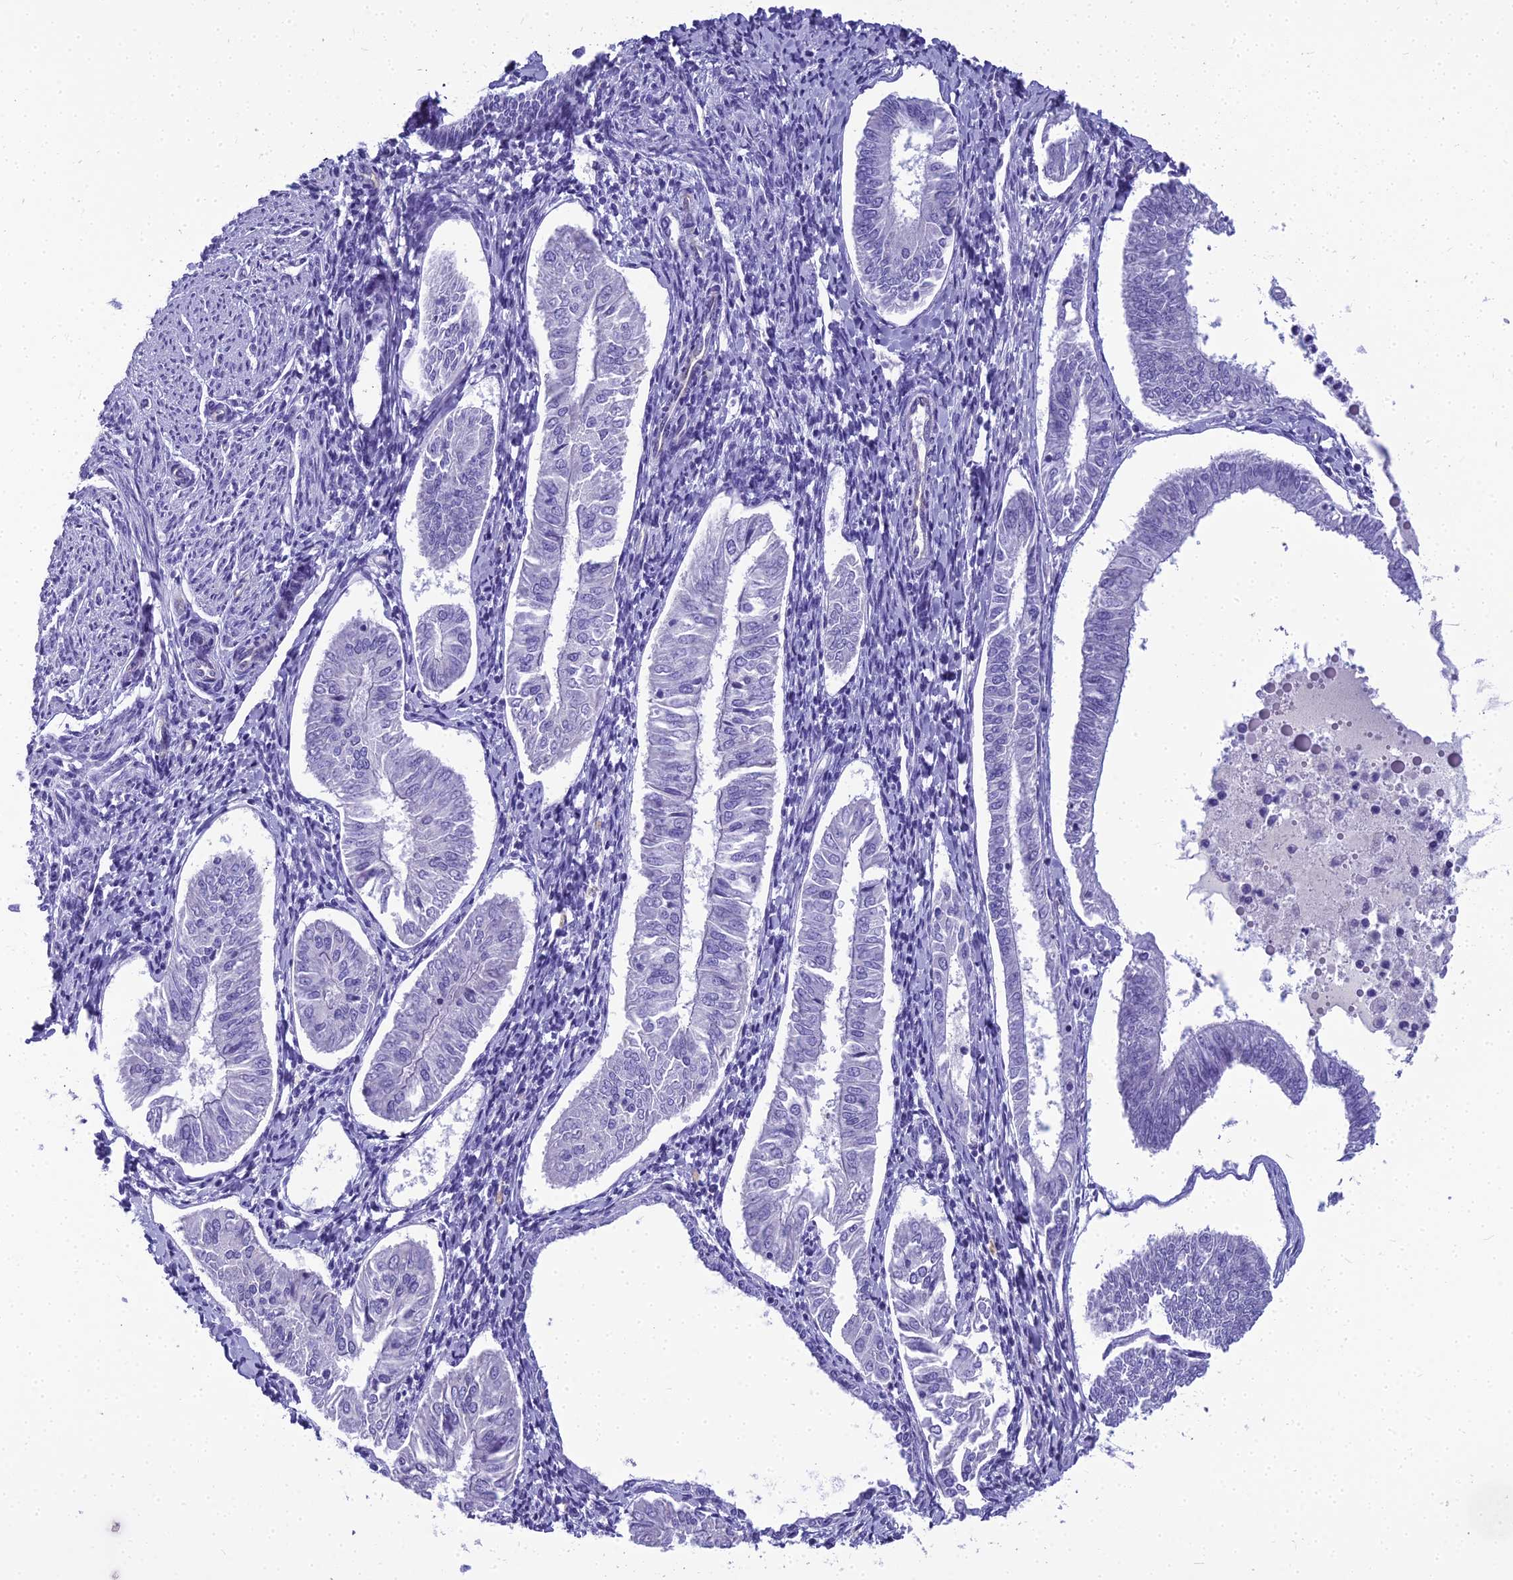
{"staining": {"intensity": "negative", "quantity": "none", "location": "none"}, "tissue": "endometrial cancer", "cell_type": "Tumor cells", "image_type": "cancer", "snomed": [{"axis": "morphology", "description": "Adenocarcinoma, NOS"}, {"axis": "topography", "description": "Endometrium"}], "caption": "Tumor cells are negative for protein expression in human endometrial cancer (adenocarcinoma).", "gene": "NINJ1", "patient": {"sex": "female", "age": 58}}